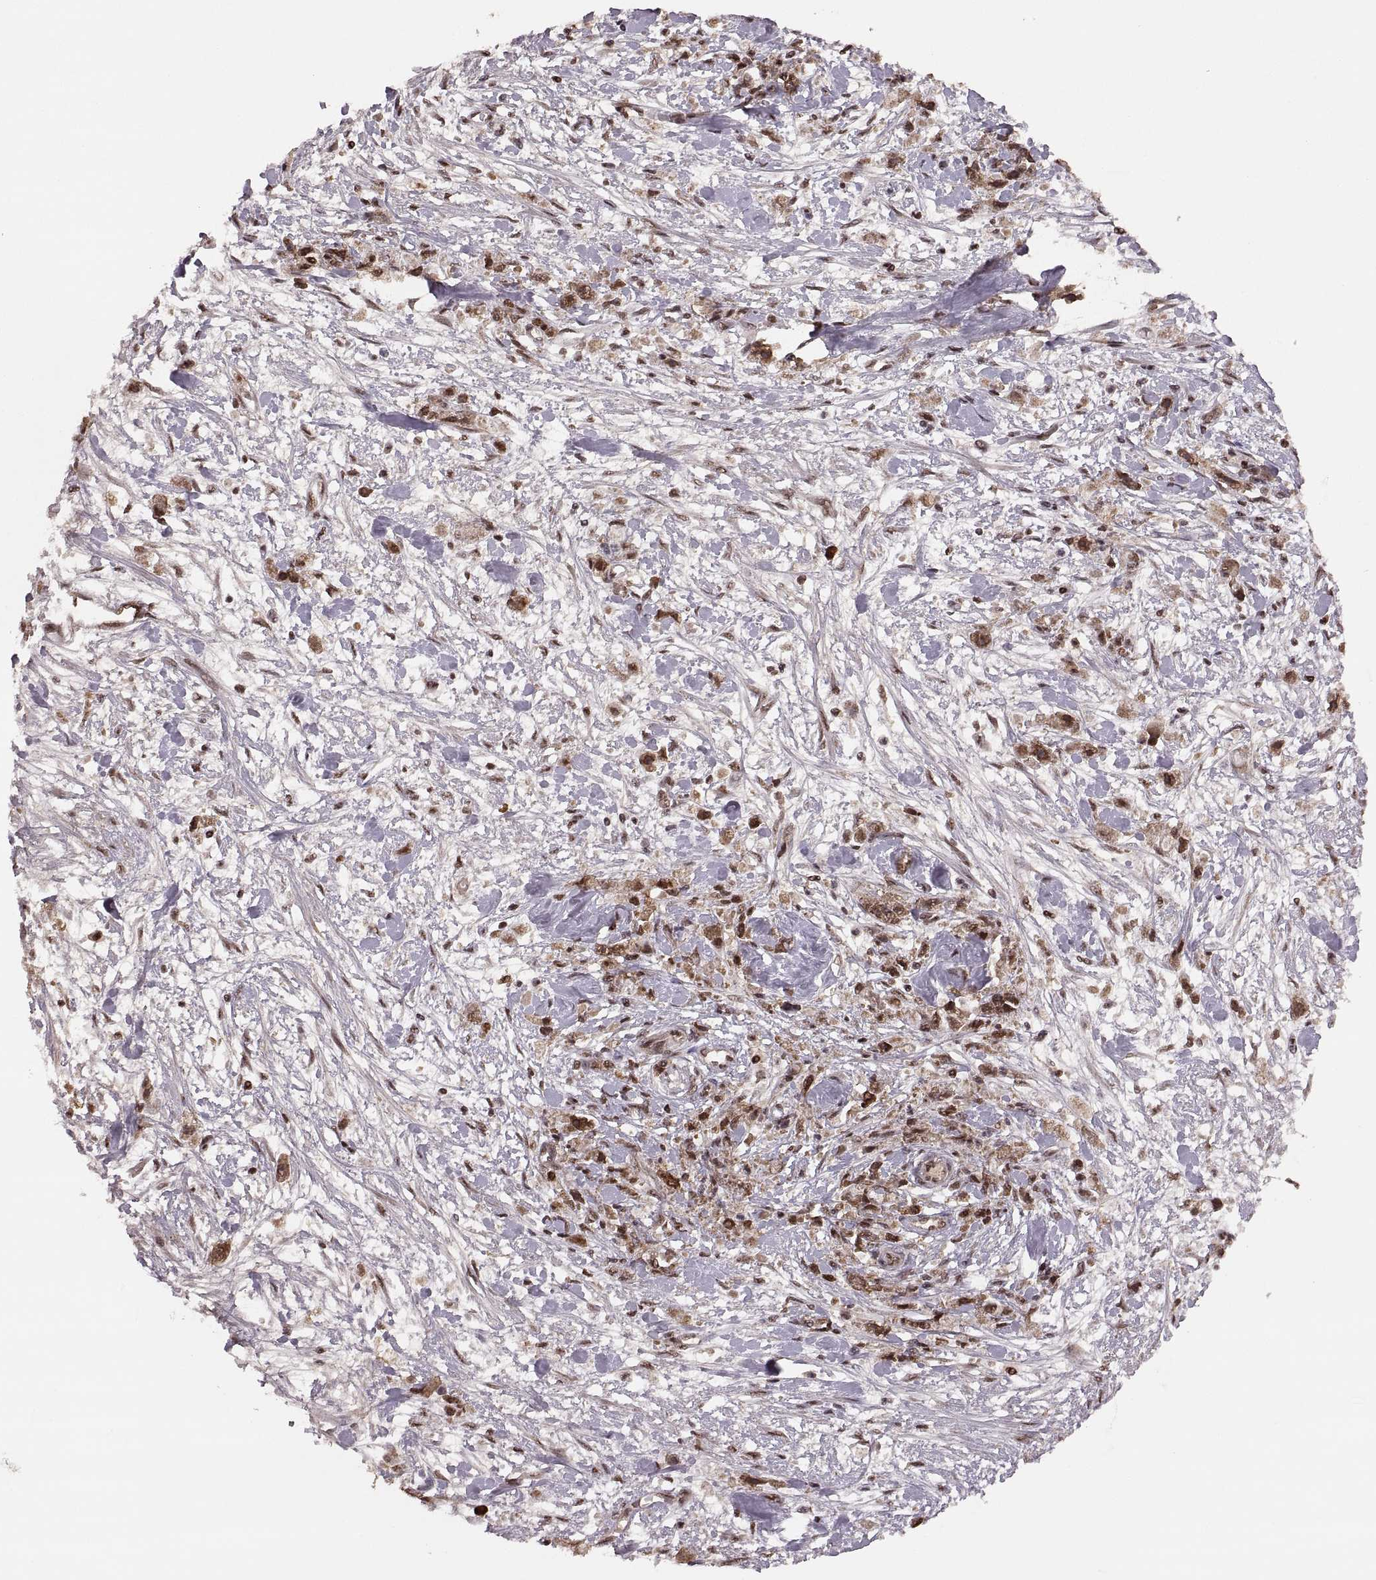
{"staining": {"intensity": "moderate", "quantity": "25%-75%", "location": "cytoplasmic/membranous,nuclear"}, "tissue": "stomach cancer", "cell_type": "Tumor cells", "image_type": "cancer", "snomed": [{"axis": "morphology", "description": "Adenocarcinoma, NOS"}, {"axis": "topography", "description": "Stomach"}], "caption": "This is a micrograph of IHC staining of stomach cancer (adenocarcinoma), which shows moderate staining in the cytoplasmic/membranous and nuclear of tumor cells.", "gene": "RFT1", "patient": {"sex": "female", "age": 59}}